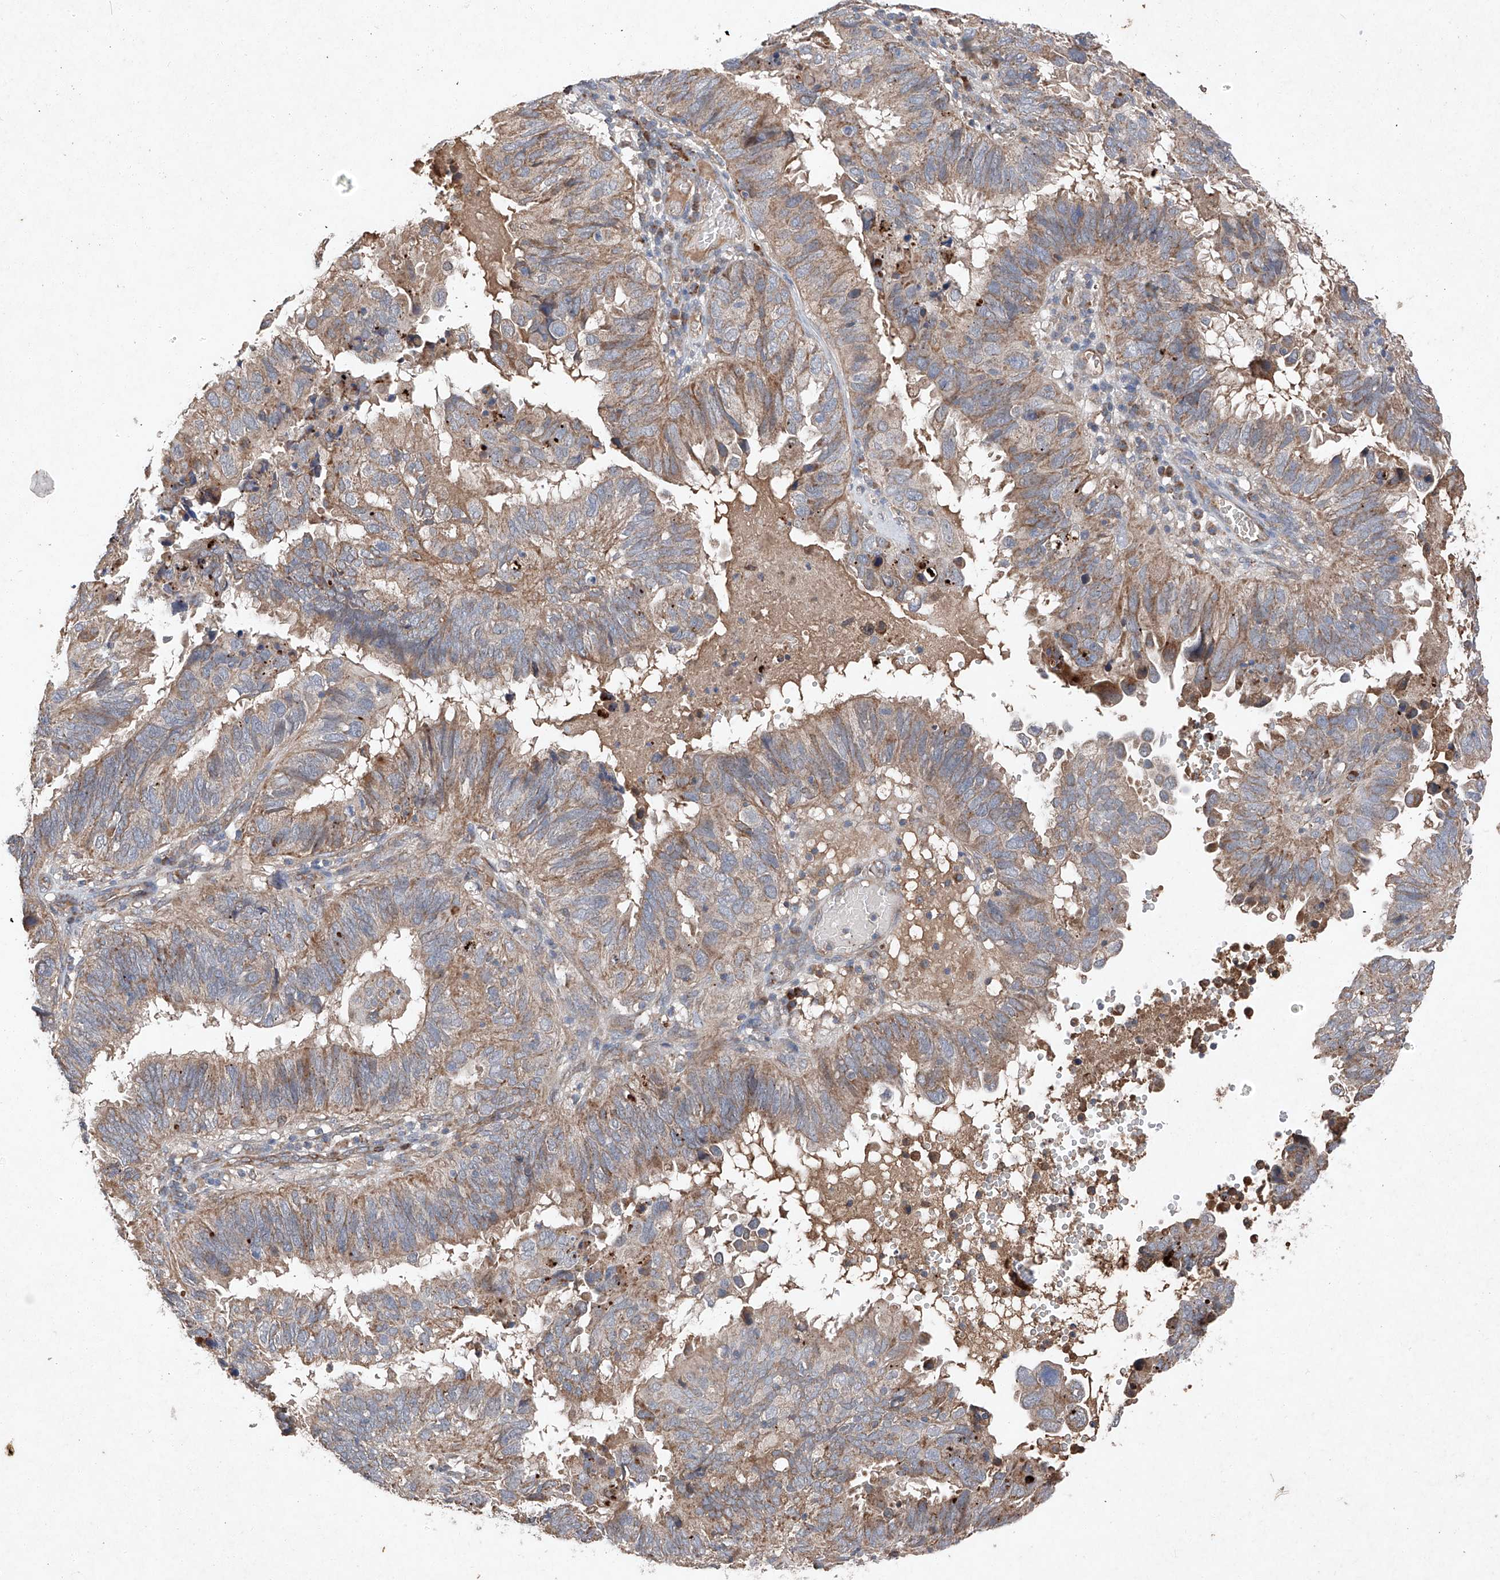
{"staining": {"intensity": "moderate", "quantity": "25%-75%", "location": "cytoplasmic/membranous"}, "tissue": "endometrial cancer", "cell_type": "Tumor cells", "image_type": "cancer", "snomed": [{"axis": "morphology", "description": "Adenocarcinoma, NOS"}, {"axis": "topography", "description": "Uterus"}], "caption": "Protein staining of adenocarcinoma (endometrial) tissue exhibits moderate cytoplasmic/membranous expression in about 25%-75% of tumor cells.", "gene": "RUSC1", "patient": {"sex": "female", "age": 77}}